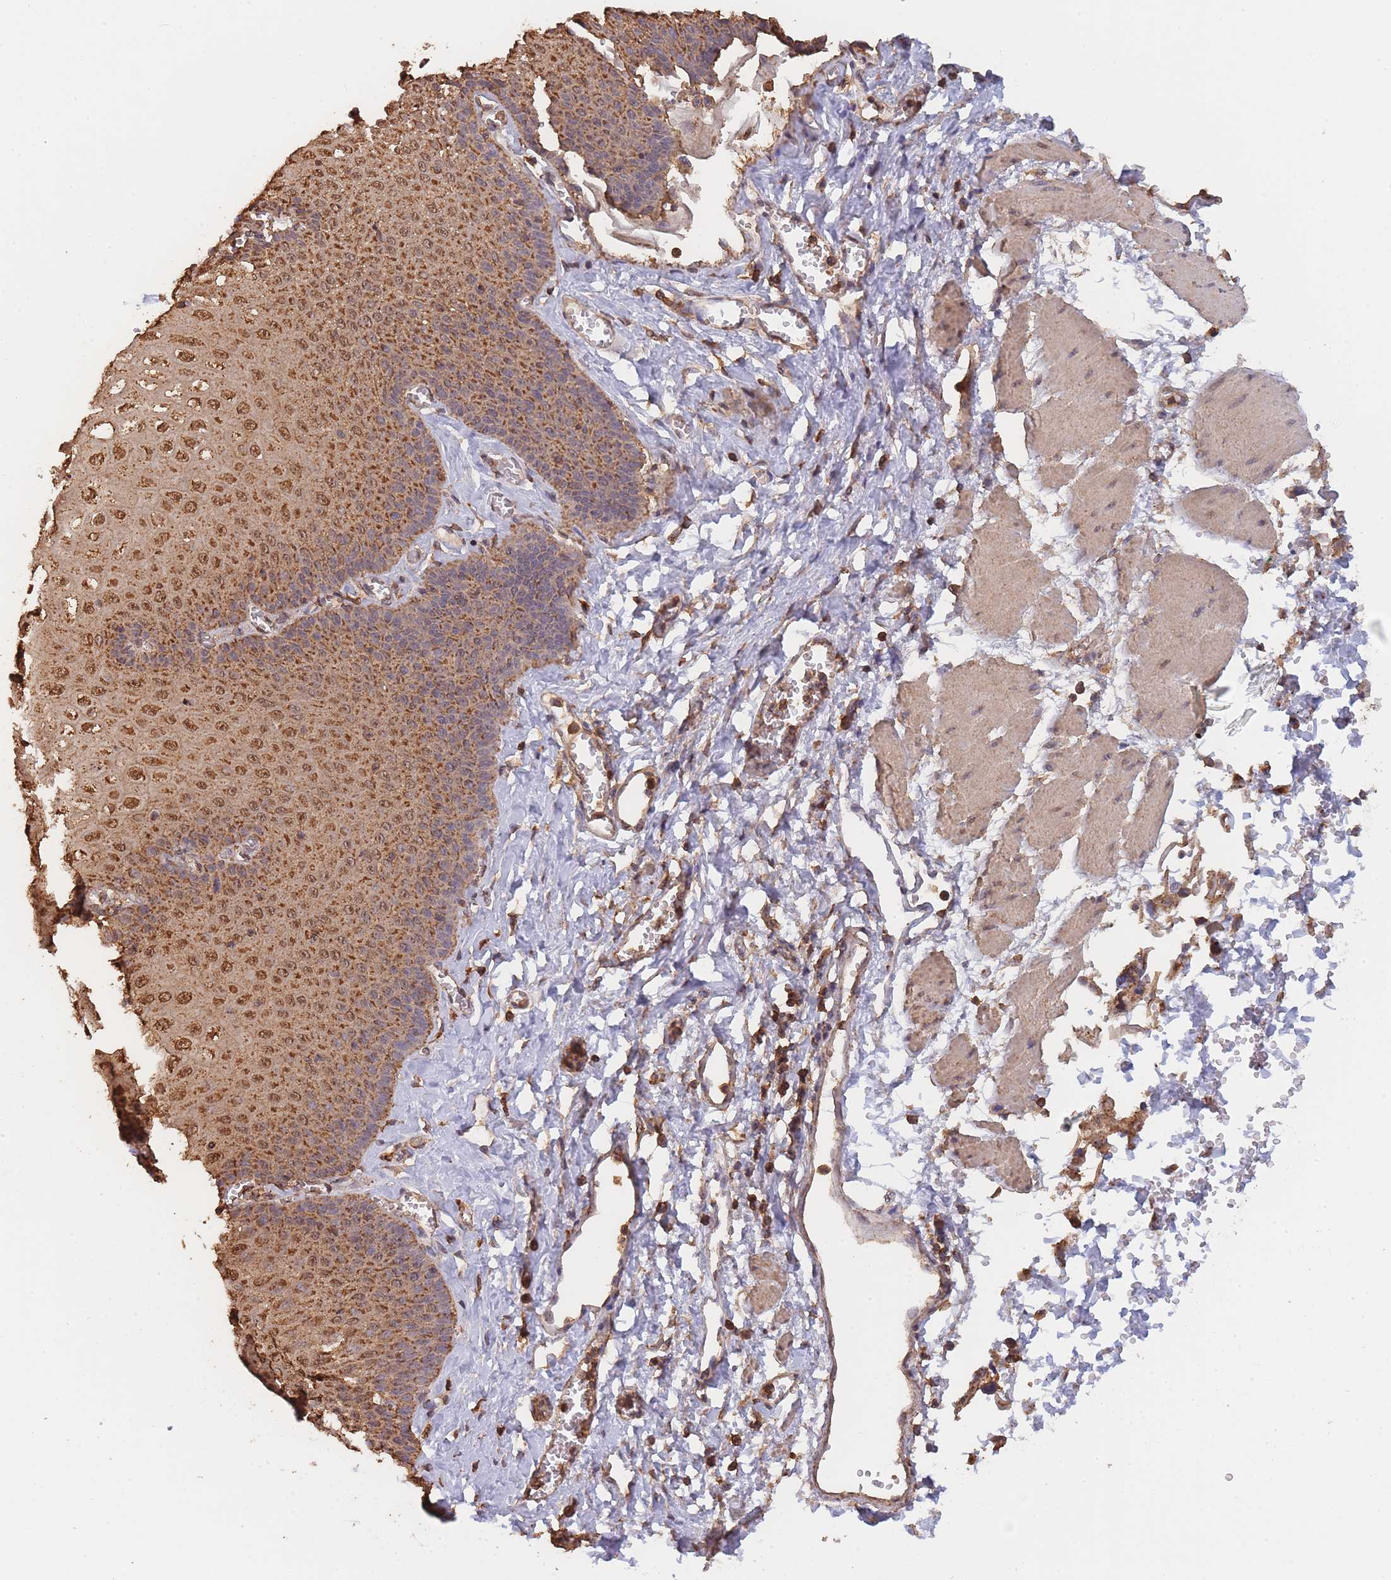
{"staining": {"intensity": "moderate", "quantity": ">75%", "location": "cytoplasmic/membranous,nuclear"}, "tissue": "esophagus", "cell_type": "Squamous epithelial cells", "image_type": "normal", "snomed": [{"axis": "morphology", "description": "Normal tissue, NOS"}, {"axis": "topography", "description": "Esophagus"}], "caption": "An immunohistochemistry (IHC) micrograph of unremarkable tissue is shown. Protein staining in brown labels moderate cytoplasmic/membranous,nuclear positivity in esophagus within squamous epithelial cells.", "gene": "METRN", "patient": {"sex": "male", "age": 60}}